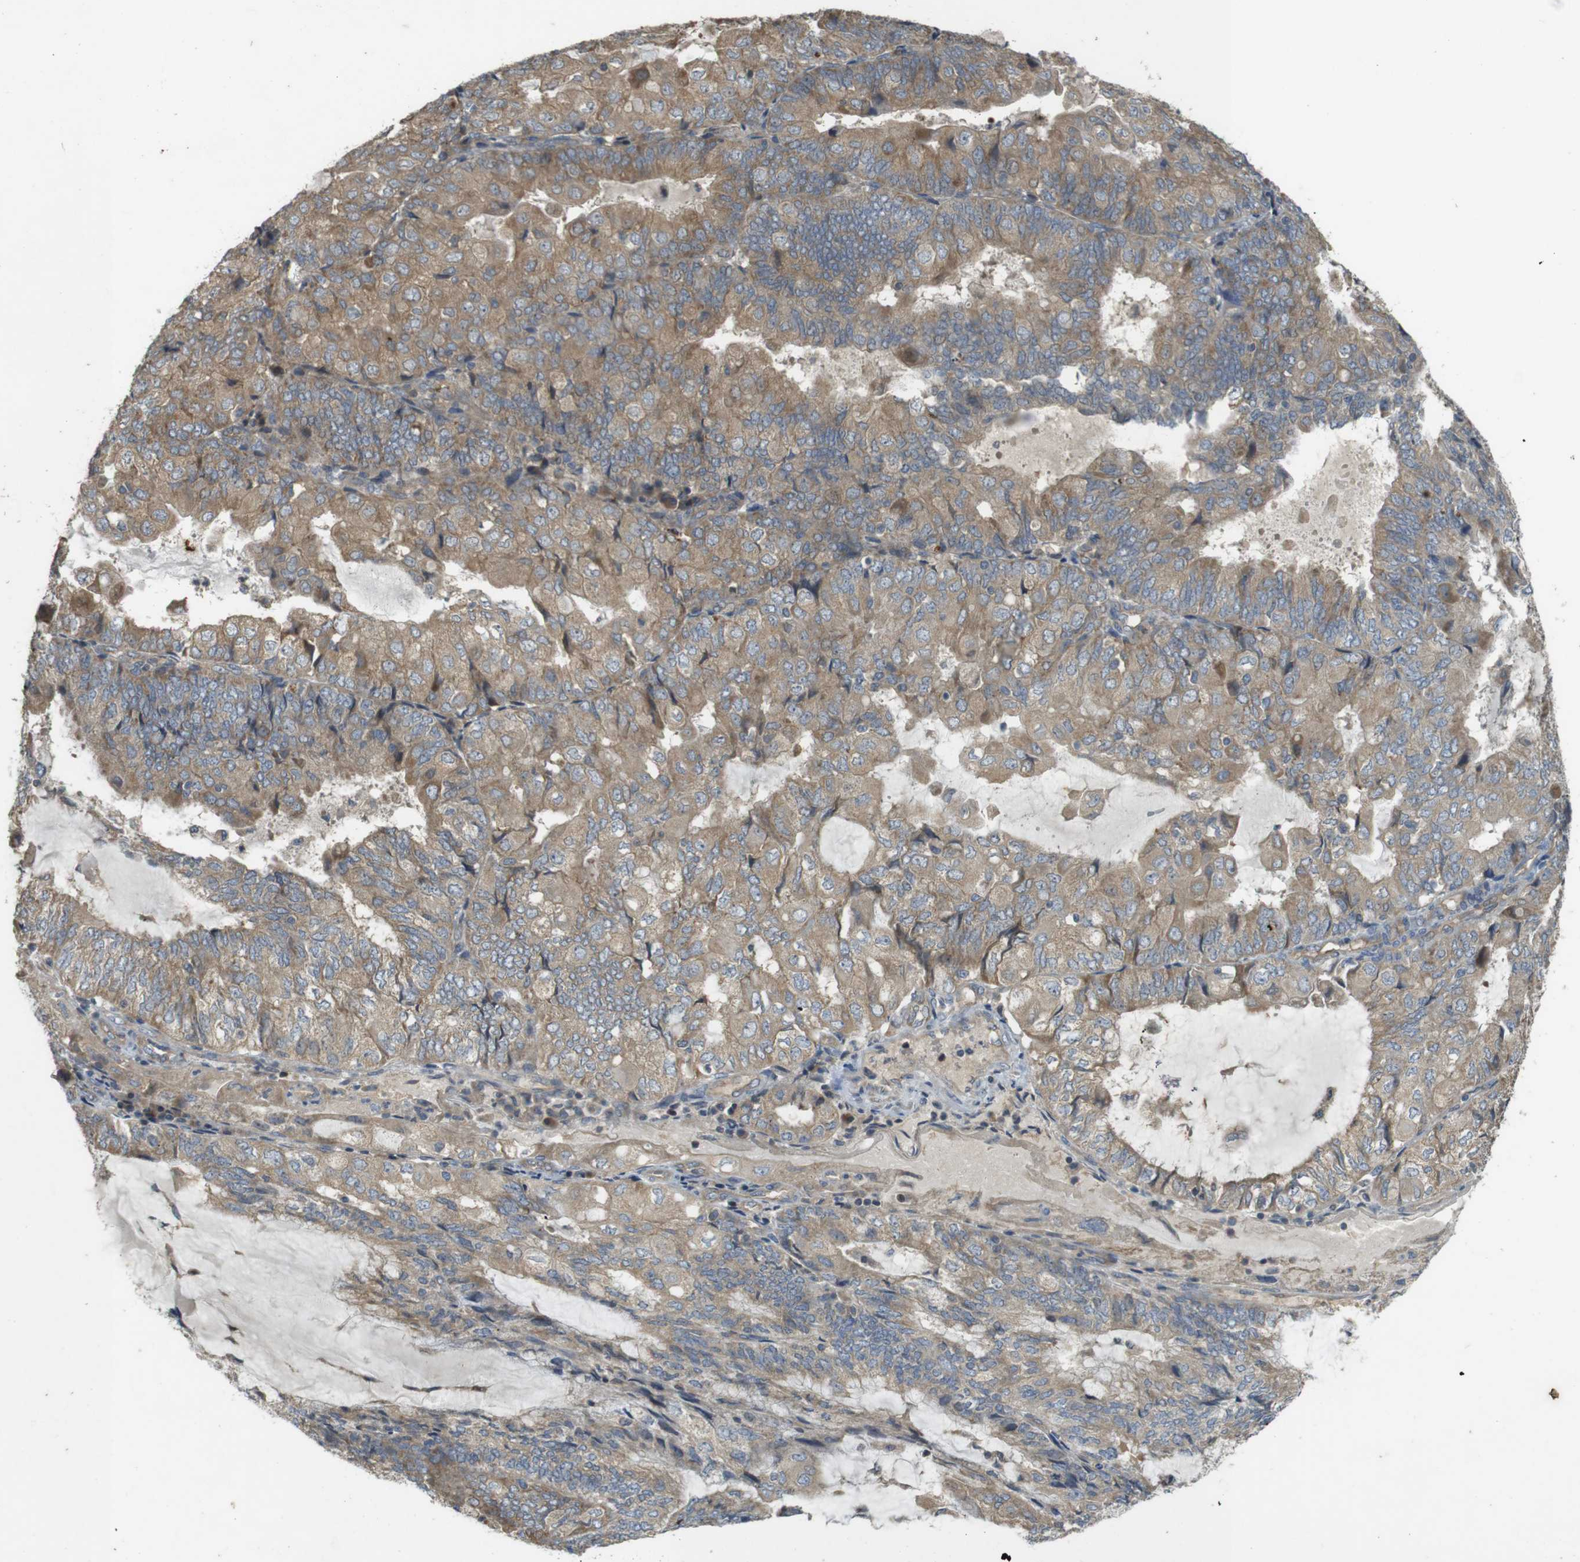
{"staining": {"intensity": "moderate", "quantity": ">75%", "location": "cytoplasmic/membranous"}, "tissue": "endometrial cancer", "cell_type": "Tumor cells", "image_type": "cancer", "snomed": [{"axis": "morphology", "description": "Adenocarcinoma, NOS"}, {"axis": "topography", "description": "Endometrium"}], "caption": "Immunohistochemical staining of human endometrial cancer (adenocarcinoma) displays medium levels of moderate cytoplasmic/membranous protein staining in about >75% of tumor cells.", "gene": "CLTC", "patient": {"sex": "female", "age": 81}}